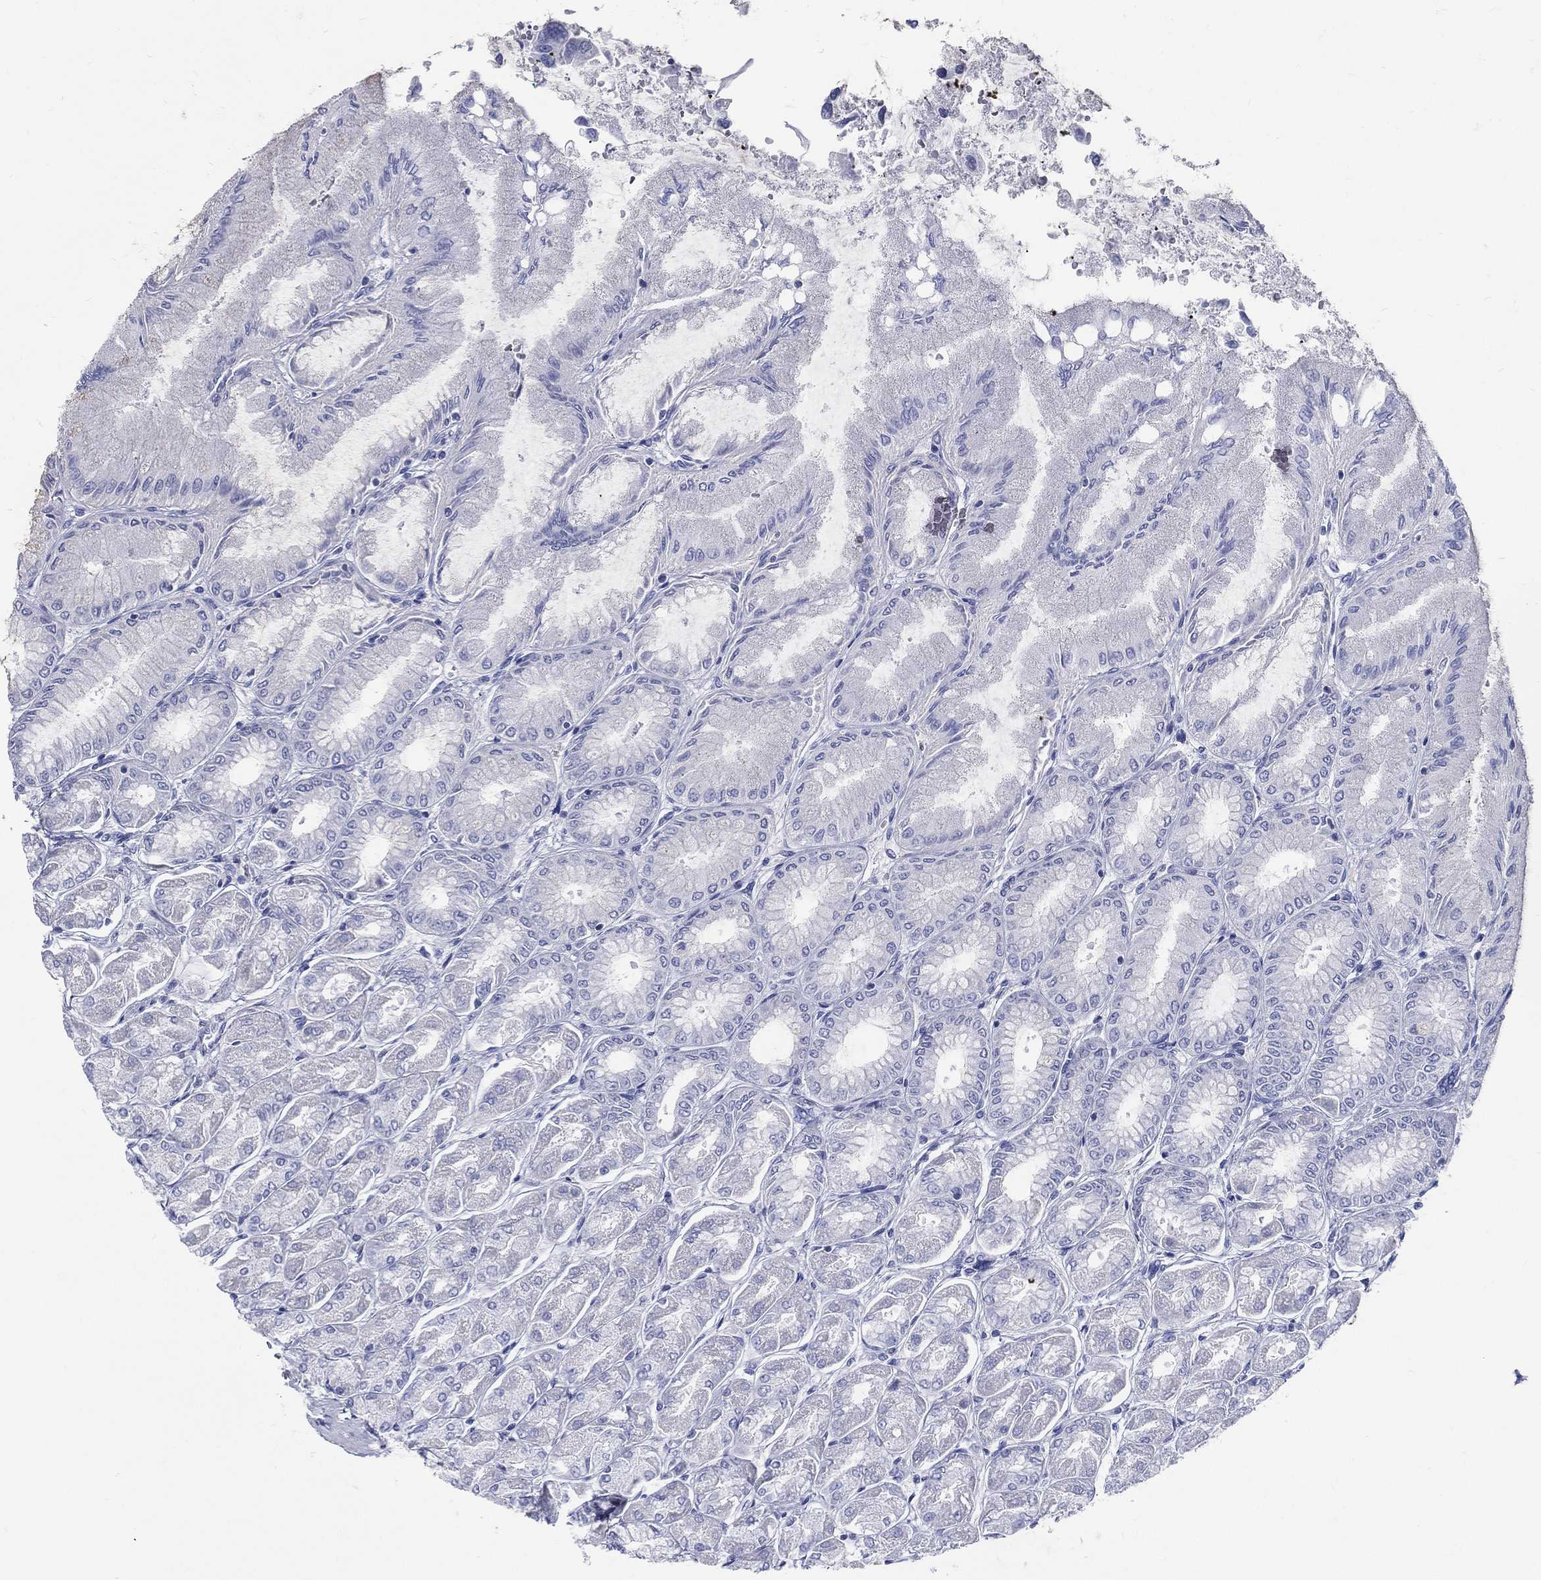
{"staining": {"intensity": "negative", "quantity": "none", "location": "none"}, "tissue": "stomach", "cell_type": "Glandular cells", "image_type": "normal", "snomed": [{"axis": "morphology", "description": "Normal tissue, NOS"}, {"axis": "topography", "description": "Stomach, upper"}], "caption": "Immunohistochemistry (IHC) micrograph of normal stomach: human stomach stained with DAB displays no significant protein staining in glandular cells. (DAB immunohistochemistry, high magnification).", "gene": "DEFB121", "patient": {"sex": "male", "age": 60}}